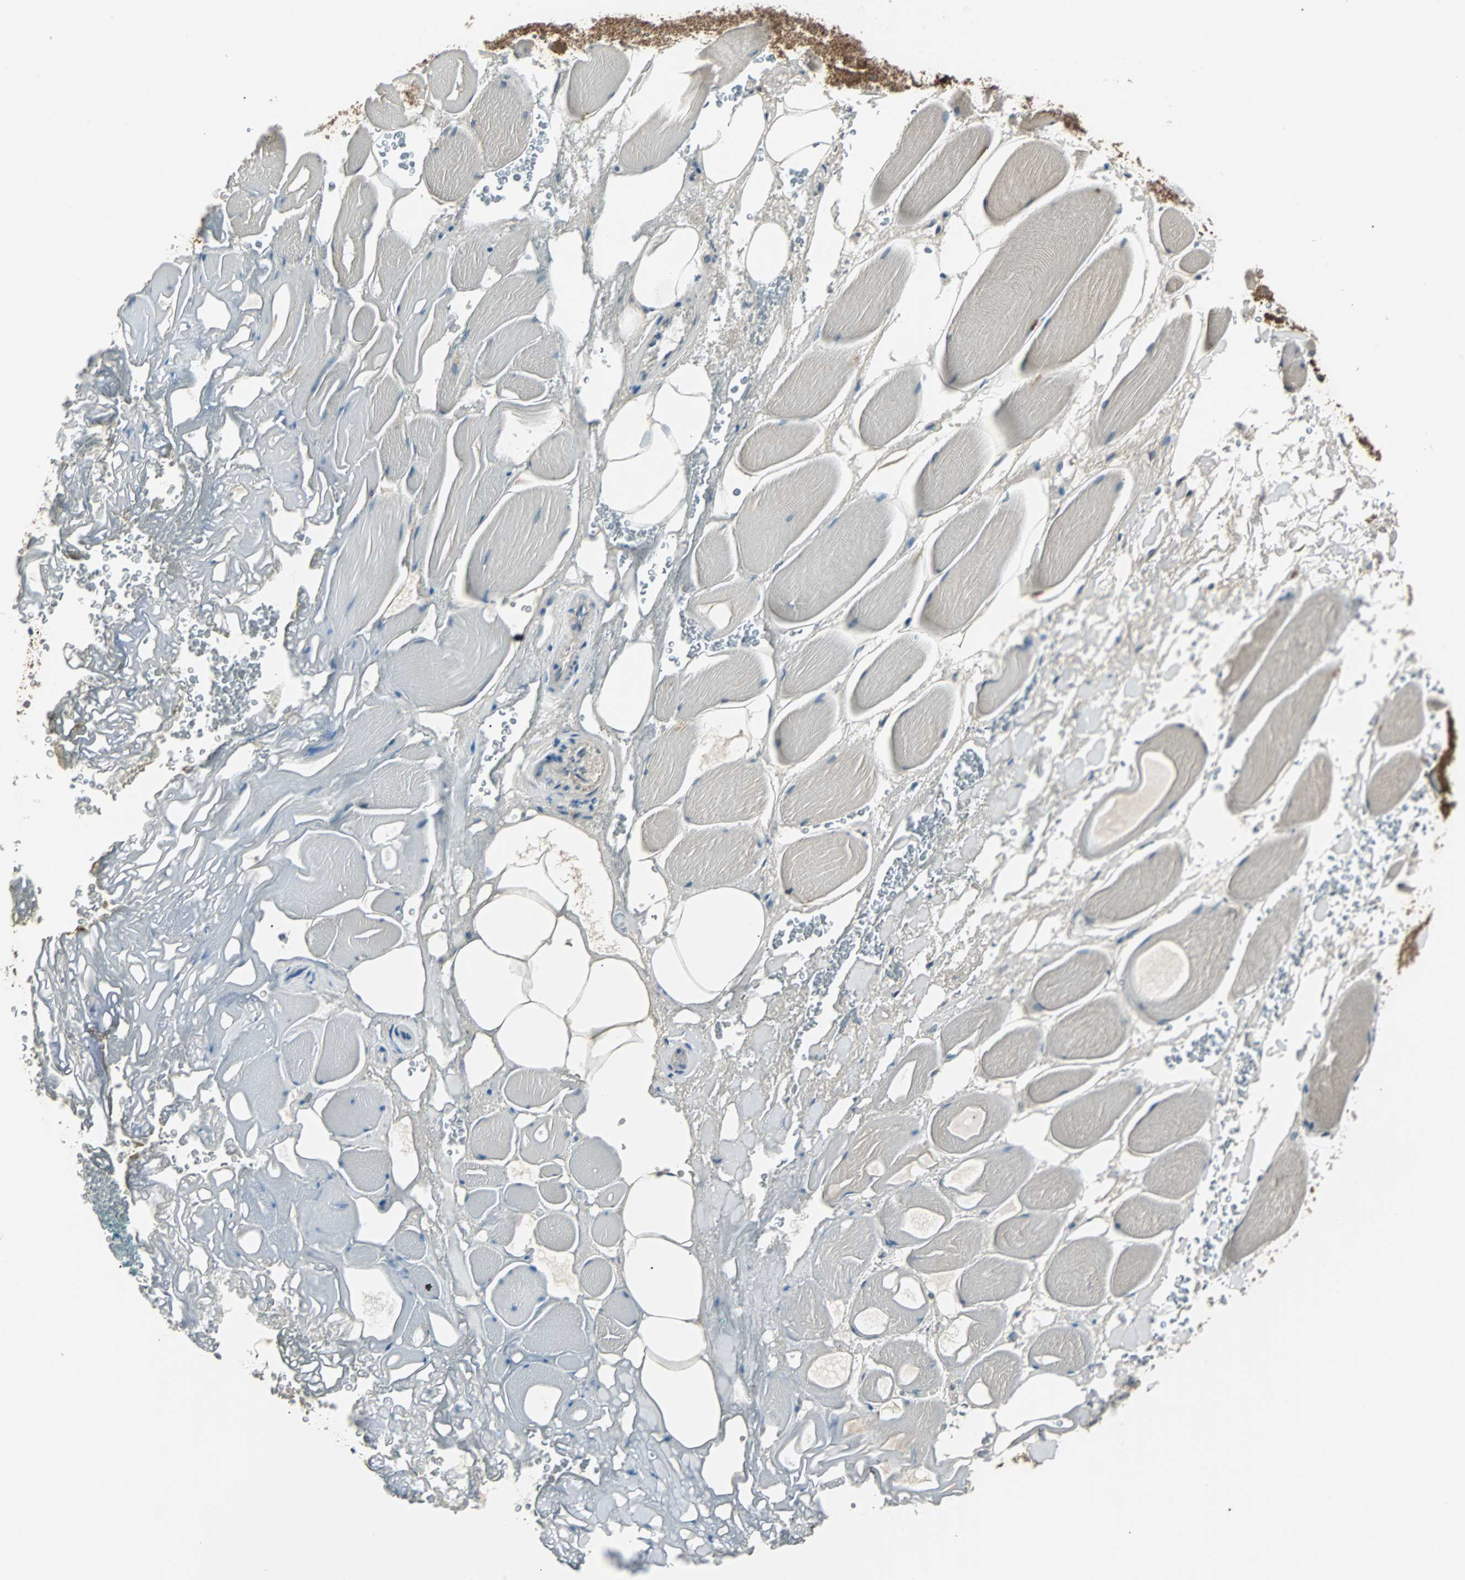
{"staining": {"intensity": "weak", "quantity": ">75%", "location": "cytoplasmic/membranous"}, "tissue": "adipose tissue", "cell_type": "Adipocytes", "image_type": "normal", "snomed": [{"axis": "morphology", "description": "Normal tissue, NOS"}, {"axis": "topography", "description": "Soft tissue"}, {"axis": "topography", "description": "Peripheral nerve tissue"}], "caption": "IHC image of benign adipose tissue: adipose tissue stained using immunohistochemistry exhibits low levels of weak protein expression localized specifically in the cytoplasmic/membranous of adipocytes, appearing as a cytoplasmic/membranous brown color.", "gene": "ARF1", "patient": {"sex": "female", "age": 71}}